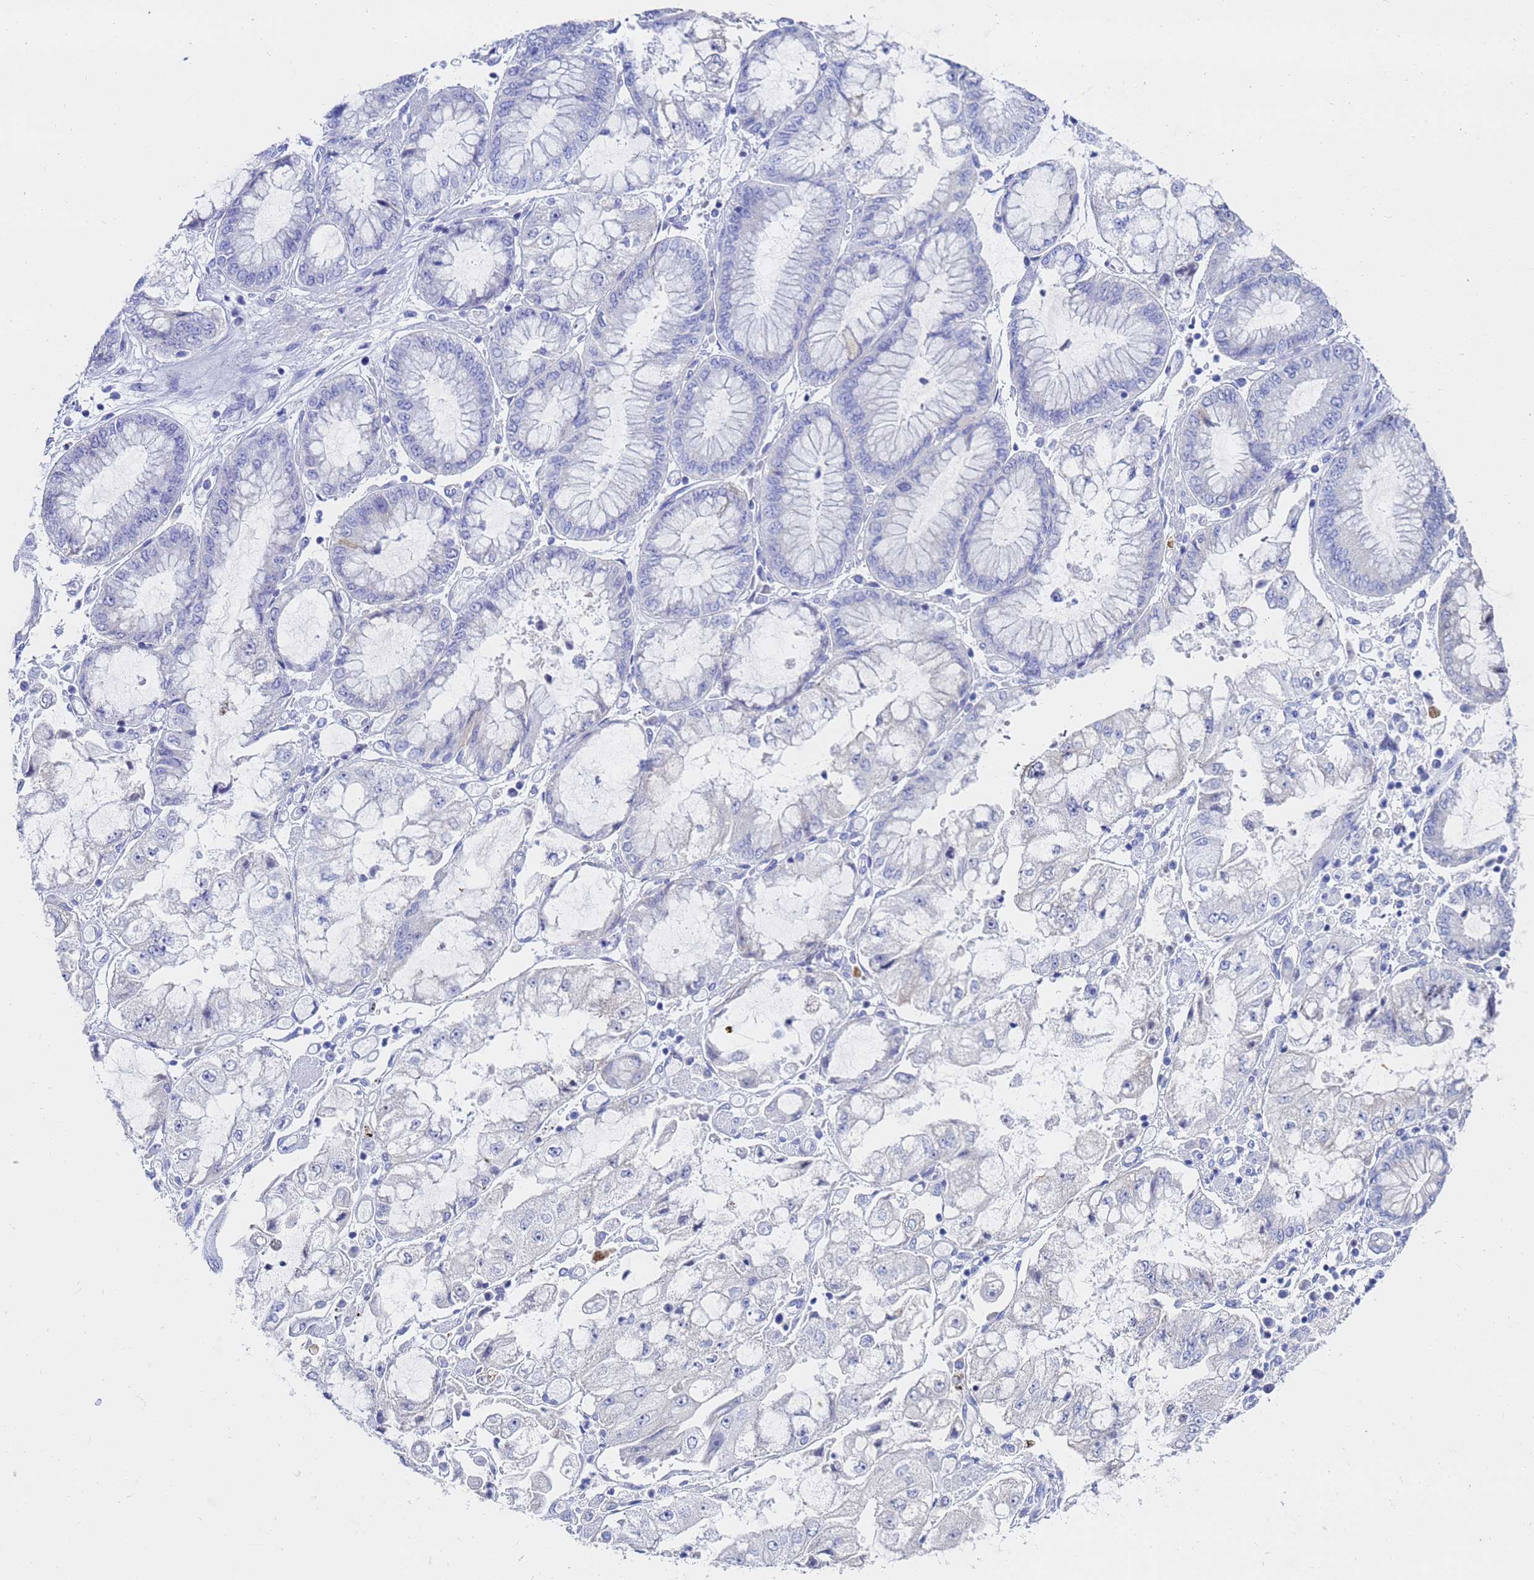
{"staining": {"intensity": "negative", "quantity": "none", "location": "none"}, "tissue": "stomach cancer", "cell_type": "Tumor cells", "image_type": "cancer", "snomed": [{"axis": "morphology", "description": "Adenocarcinoma, NOS"}, {"axis": "topography", "description": "Stomach"}], "caption": "Stomach cancer stained for a protein using immunohistochemistry displays no staining tumor cells.", "gene": "C2orf72", "patient": {"sex": "male", "age": 76}}